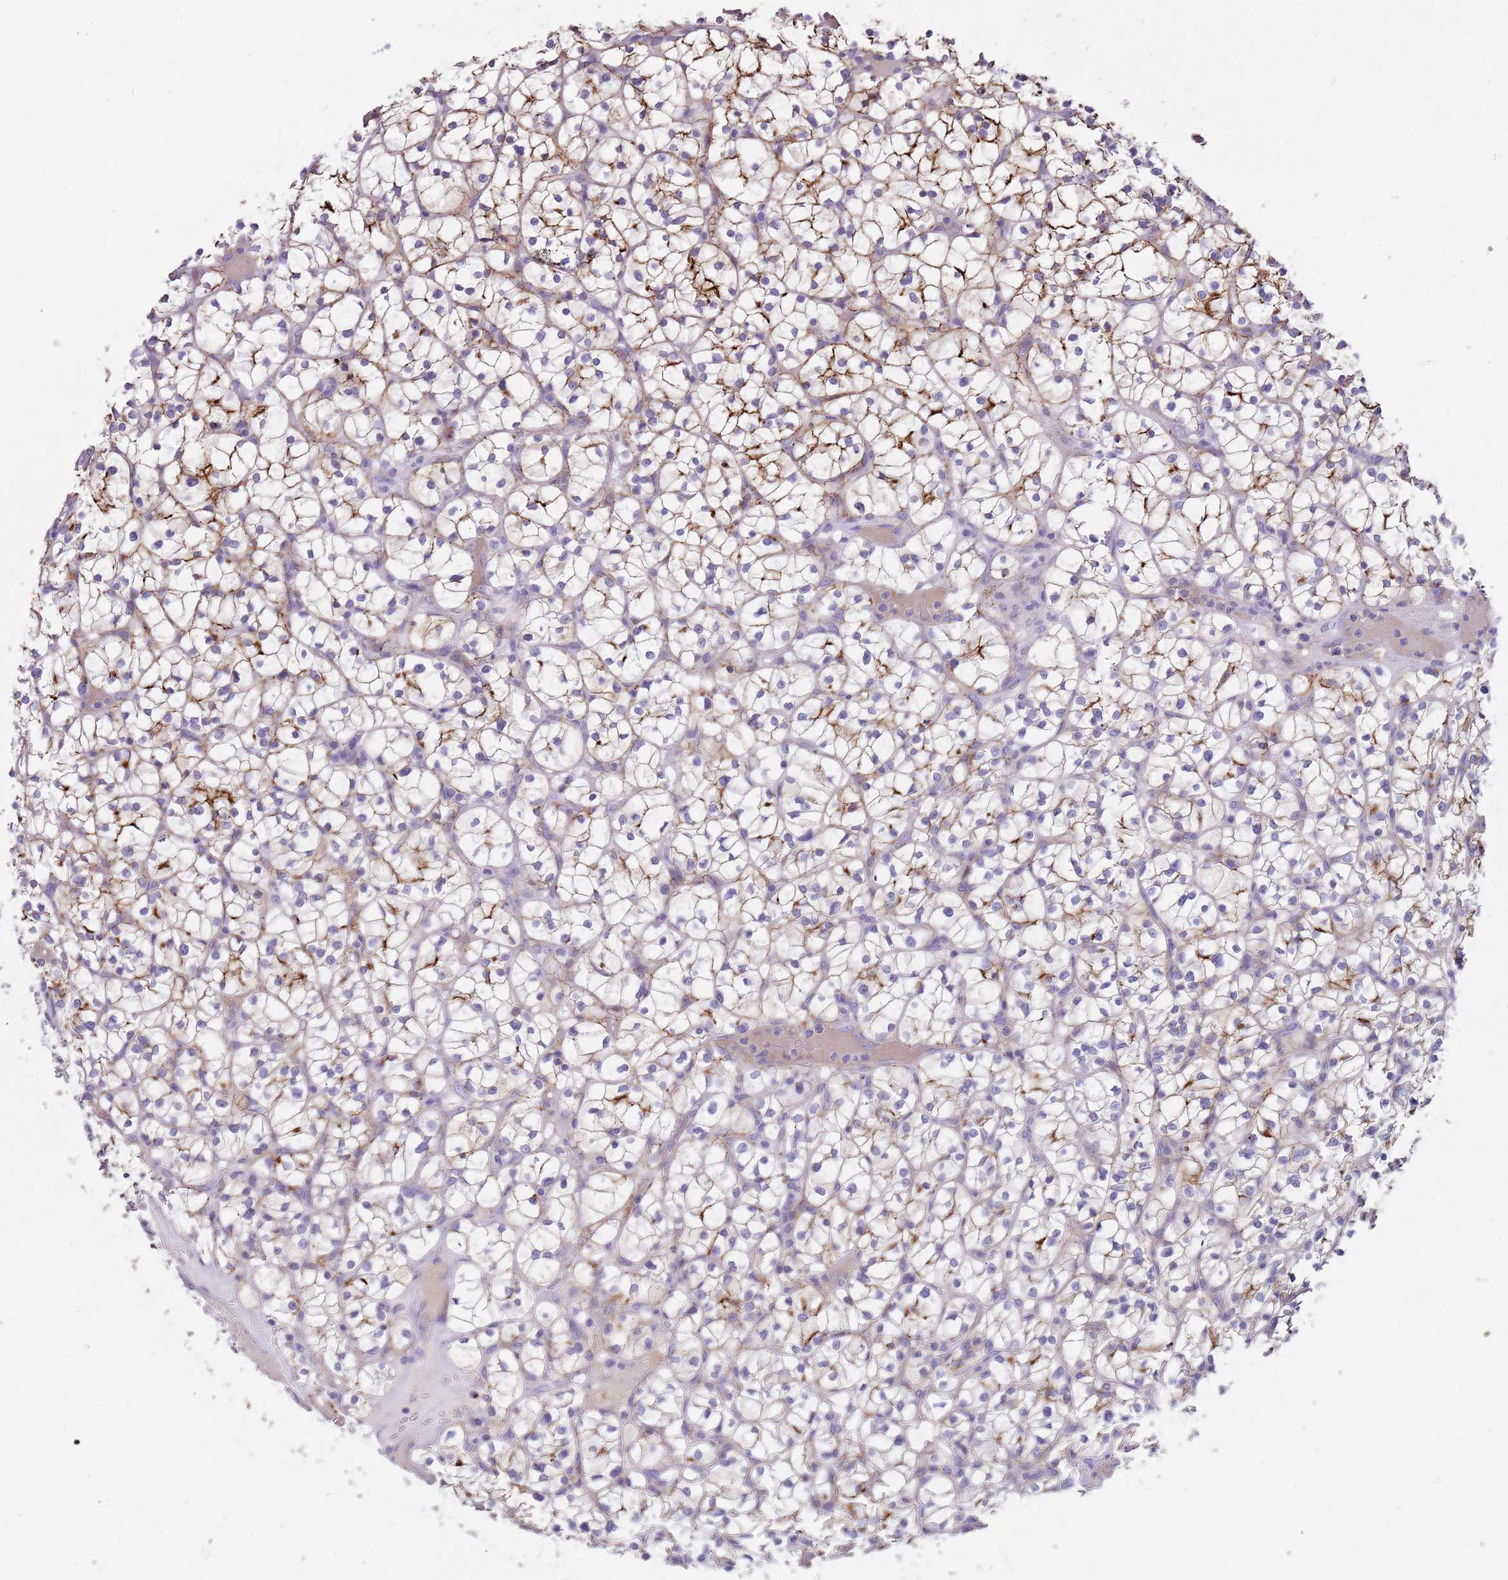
{"staining": {"intensity": "moderate", "quantity": "25%-75%", "location": "cytoplasmic/membranous"}, "tissue": "renal cancer", "cell_type": "Tumor cells", "image_type": "cancer", "snomed": [{"axis": "morphology", "description": "Adenocarcinoma, NOS"}, {"axis": "topography", "description": "Kidney"}], "caption": "IHC staining of renal adenocarcinoma, which demonstrates medium levels of moderate cytoplasmic/membranous staining in approximately 25%-75% of tumor cells indicating moderate cytoplasmic/membranous protein expression. The staining was performed using DAB (brown) for protein detection and nuclei were counterstained in hematoxylin (blue).", "gene": "C2CD3", "patient": {"sex": "female", "age": 64}}